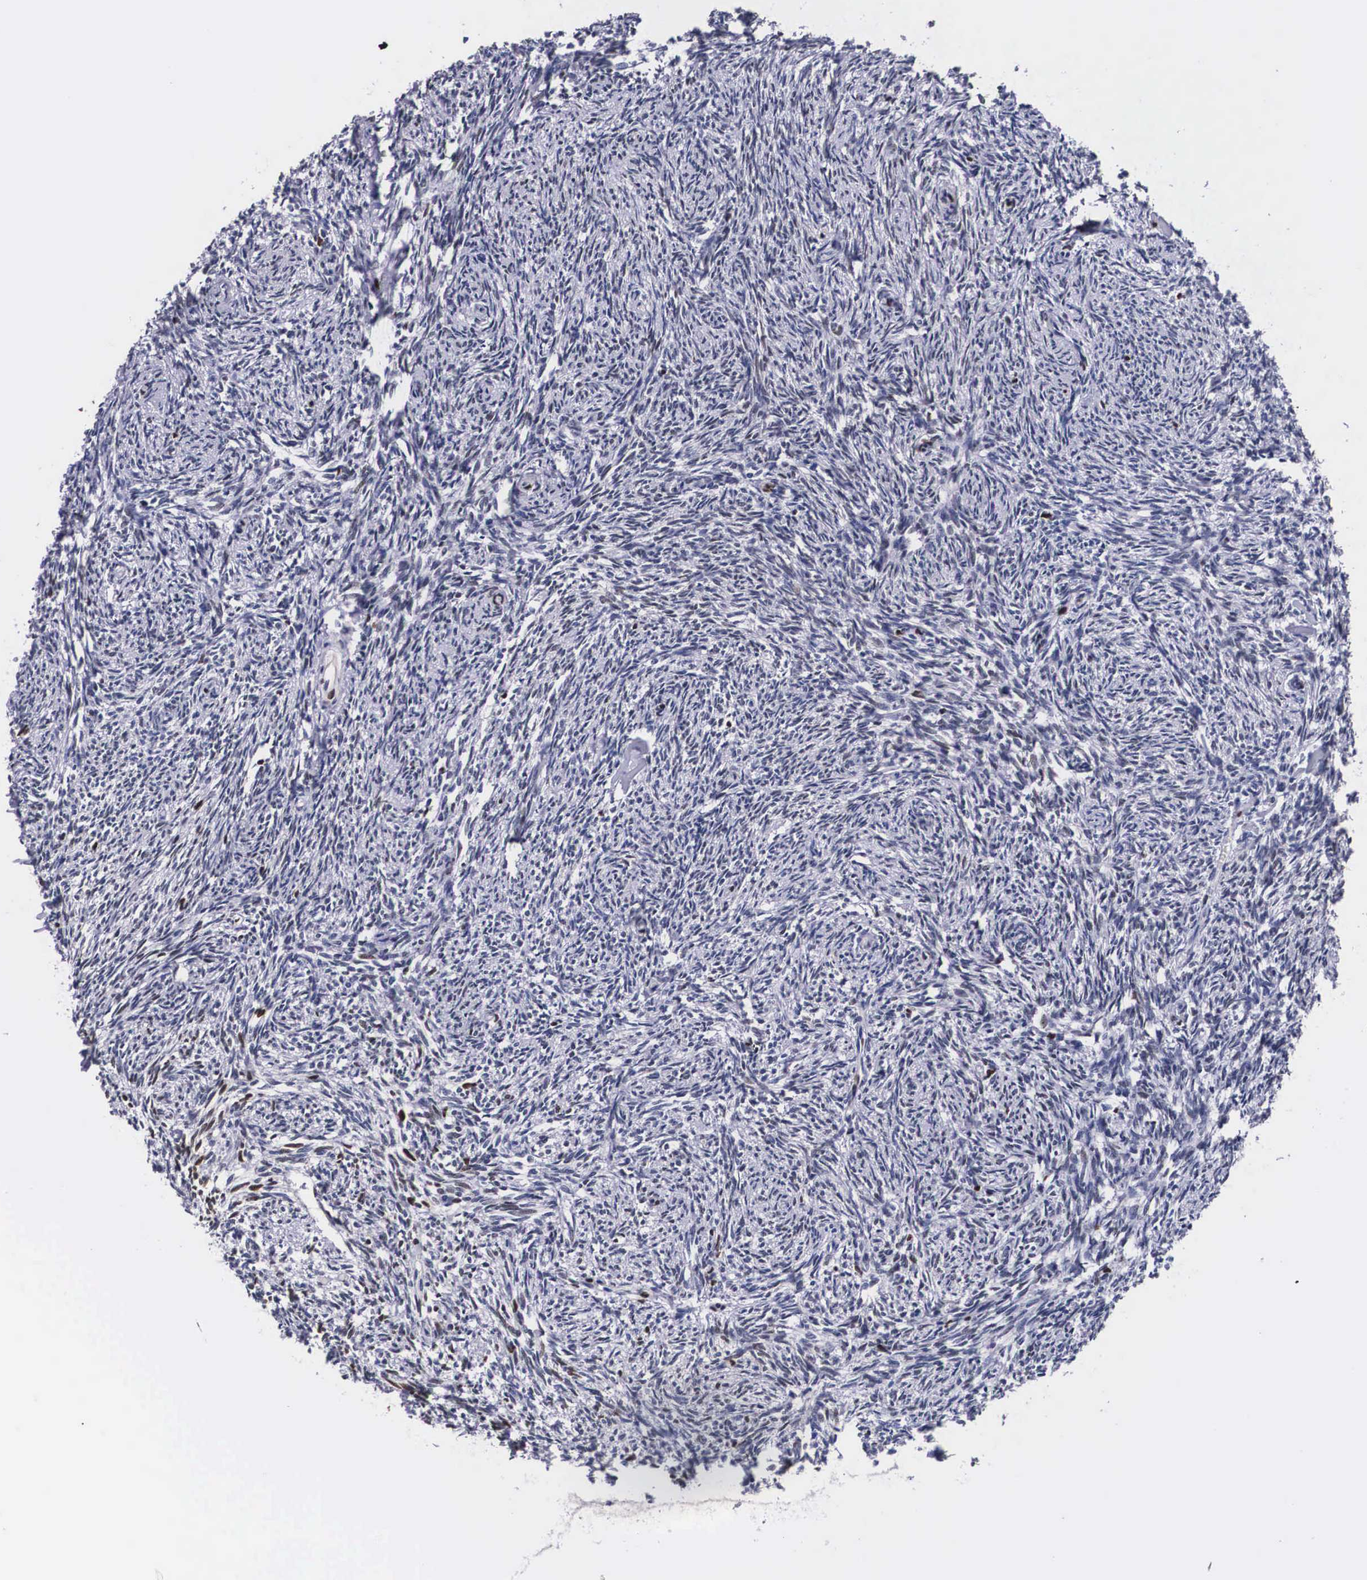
{"staining": {"intensity": "strong", "quantity": "<25%", "location": "nuclear"}, "tissue": "ovary", "cell_type": "Ovarian stroma cells", "image_type": "normal", "snomed": [{"axis": "morphology", "description": "Normal tissue, NOS"}, {"axis": "topography", "description": "Ovary"}], "caption": "Protein expression analysis of normal human ovary reveals strong nuclear expression in approximately <25% of ovarian stroma cells.", "gene": "KHDRBS3", "patient": {"sex": "female", "age": 54}}